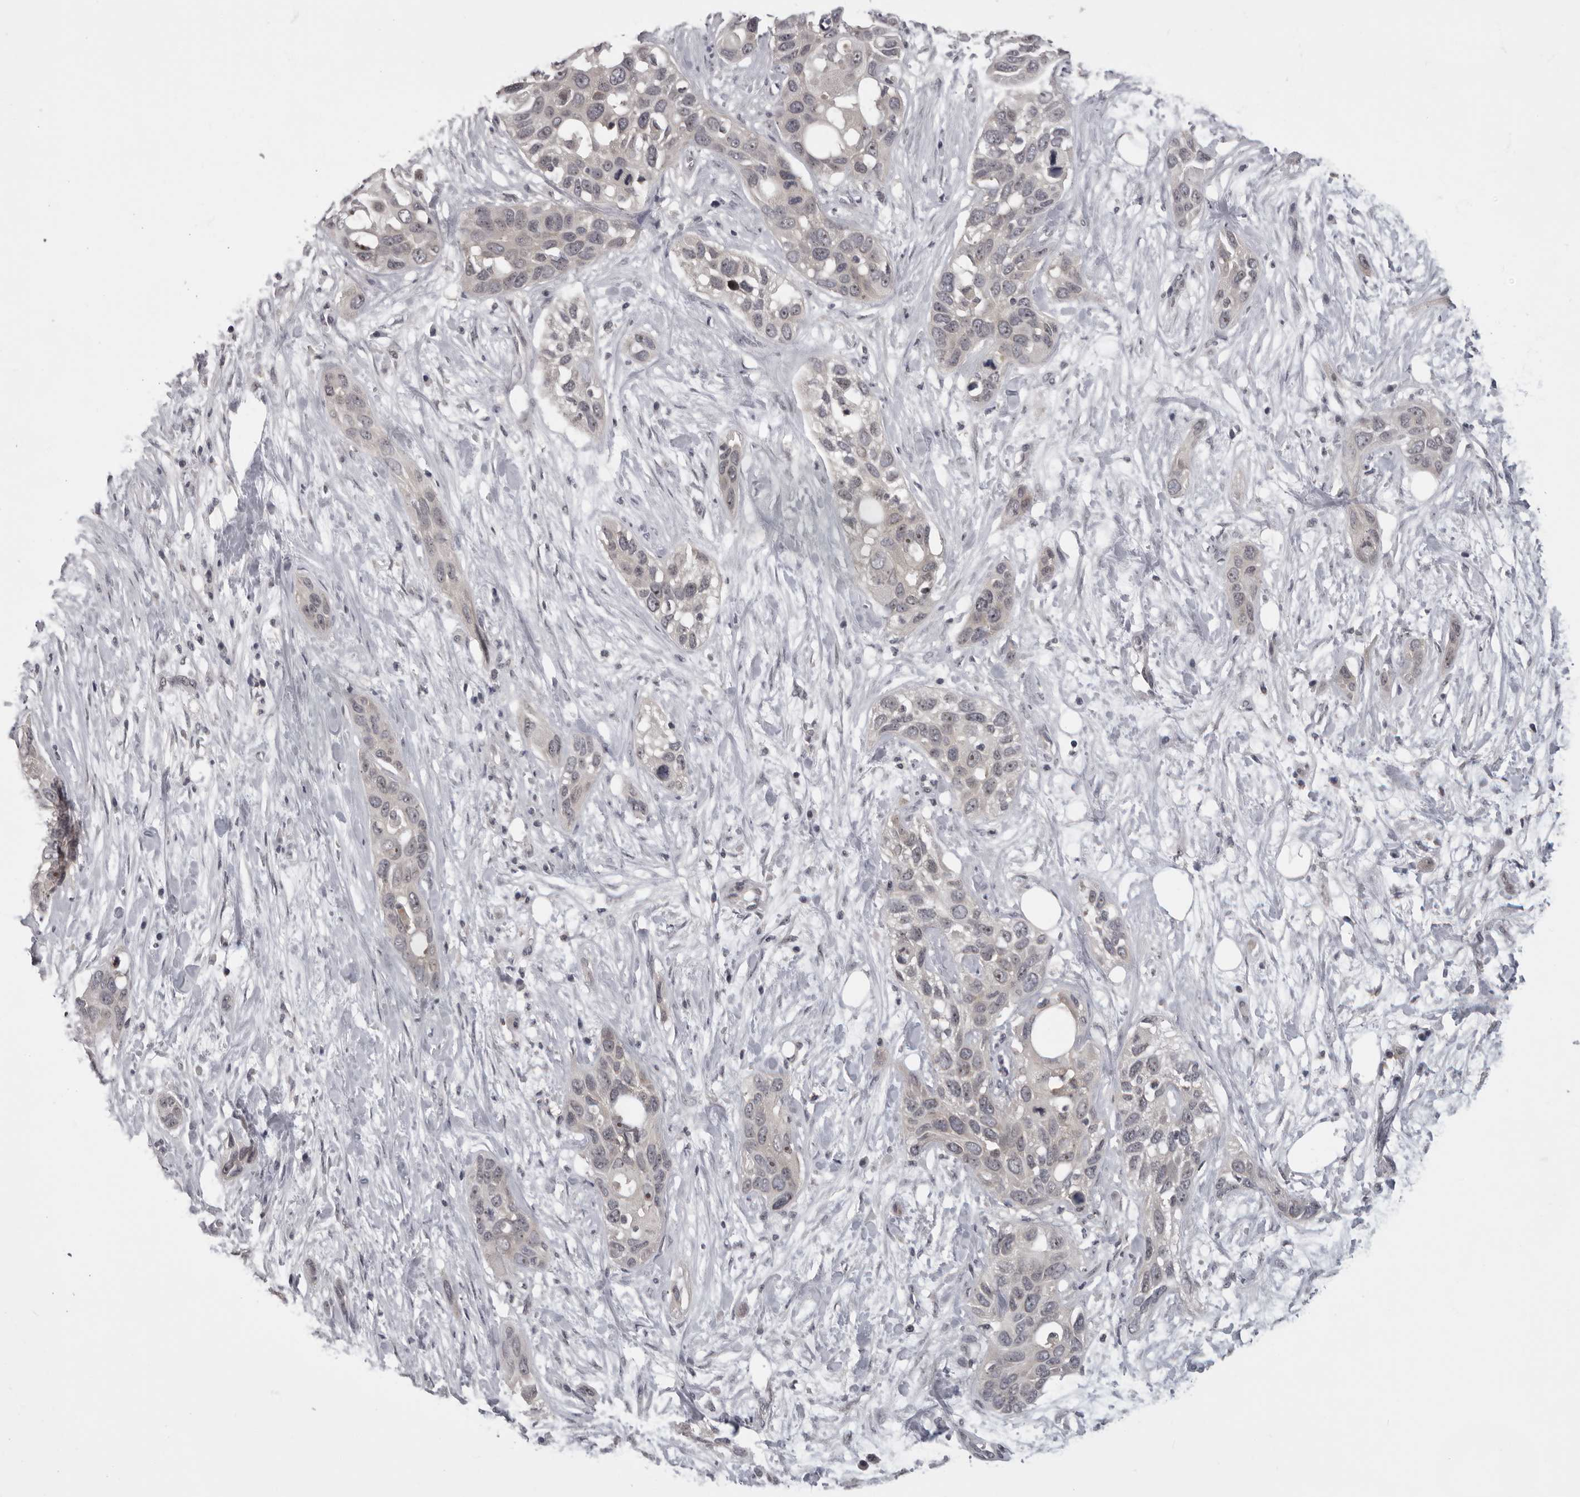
{"staining": {"intensity": "negative", "quantity": "none", "location": "none"}, "tissue": "pancreatic cancer", "cell_type": "Tumor cells", "image_type": "cancer", "snomed": [{"axis": "morphology", "description": "Adenocarcinoma, NOS"}, {"axis": "topography", "description": "Pancreas"}], "caption": "Tumor cells are negative for protein expression in human pancreatic adenocarcinoma.", "gene": "MRTO4", "patient": {"sex": "female", "age": 60}}